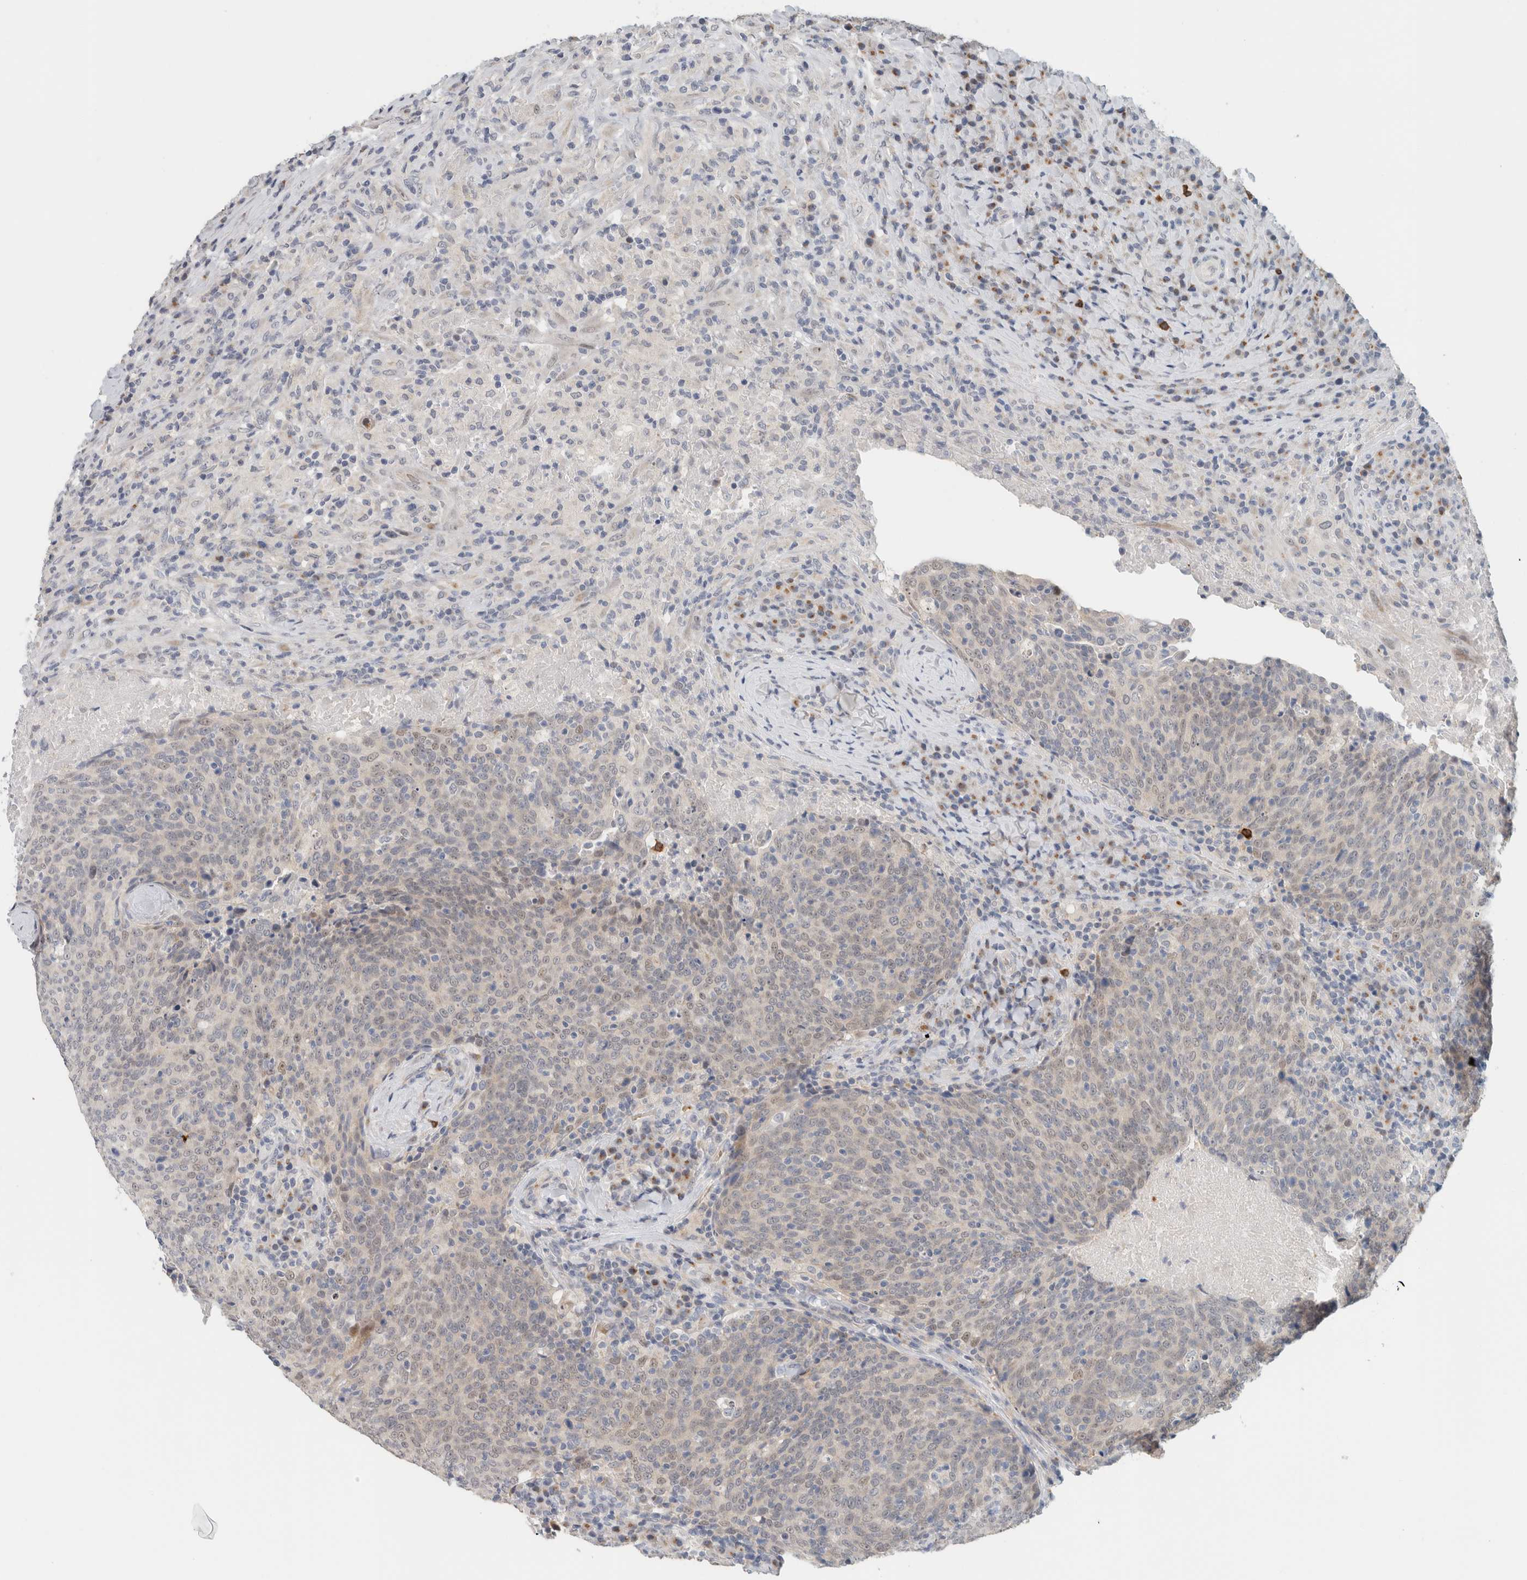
{"staining": {"intensity": "weak", "quantity": "<25%", "location": "nuclear"}, "tissue": "head and neck cancer", "cell_type": "Tumor cells", "image_type": "cancer", "snomed": [{"axis": "morphology", "description": "Squamous cell carcinoma, NOS"}, {"axis": "morphology", "description": "Squamous cell carcinoma, metastatic, NOS"}, {"axis": "topography", "description": "Lymph node"}, {"axis": "topography", "description": "Head-Neck"}], "caption": "A photomicrograph of head and neck metastatic squamous cell carcinoma stained for a protein reveals no brown staining in tumor cells. (DAB (3,3'-diaminobenzidine) immunohistochemistry (IHC), high magnification).", "gene": "CRAT", "patient": {"sex": "male", "age": 62}}